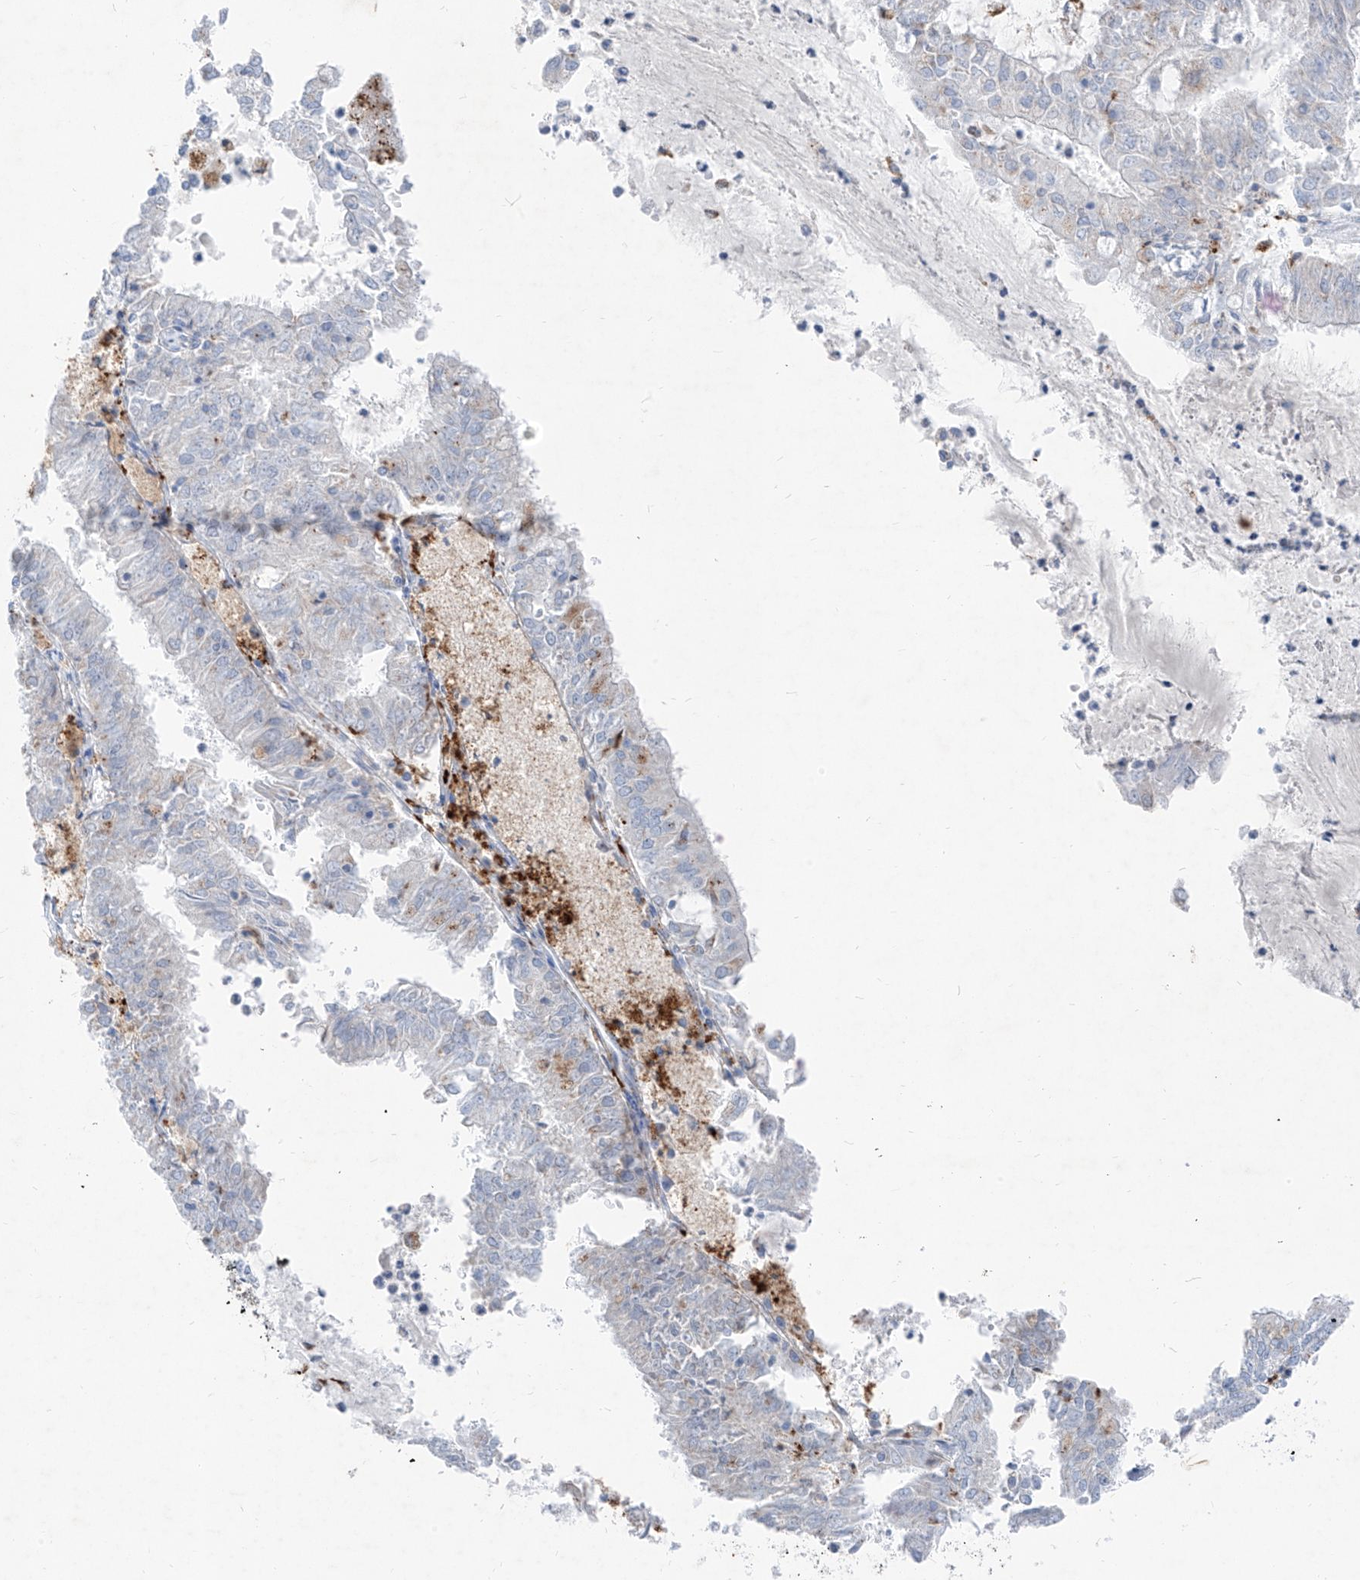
{"staining": {"intensity": "negative", "quantity": "none", "location": "none"}, "tissue": "endometrial cancer", "cell_type": "Tumor cells", "image_type": "cancer", "snomed": [{"axis": "morphology", "description": "Adenocarcinoma, NOS"}, {"axis": "topography", "description": "Endometrium"}], "caption": "There is no significant expression in tumor cells of endometrial adenocarcinoma.", "gene": "GPR137C", "patient": {"sex": "female", "age": 57}}